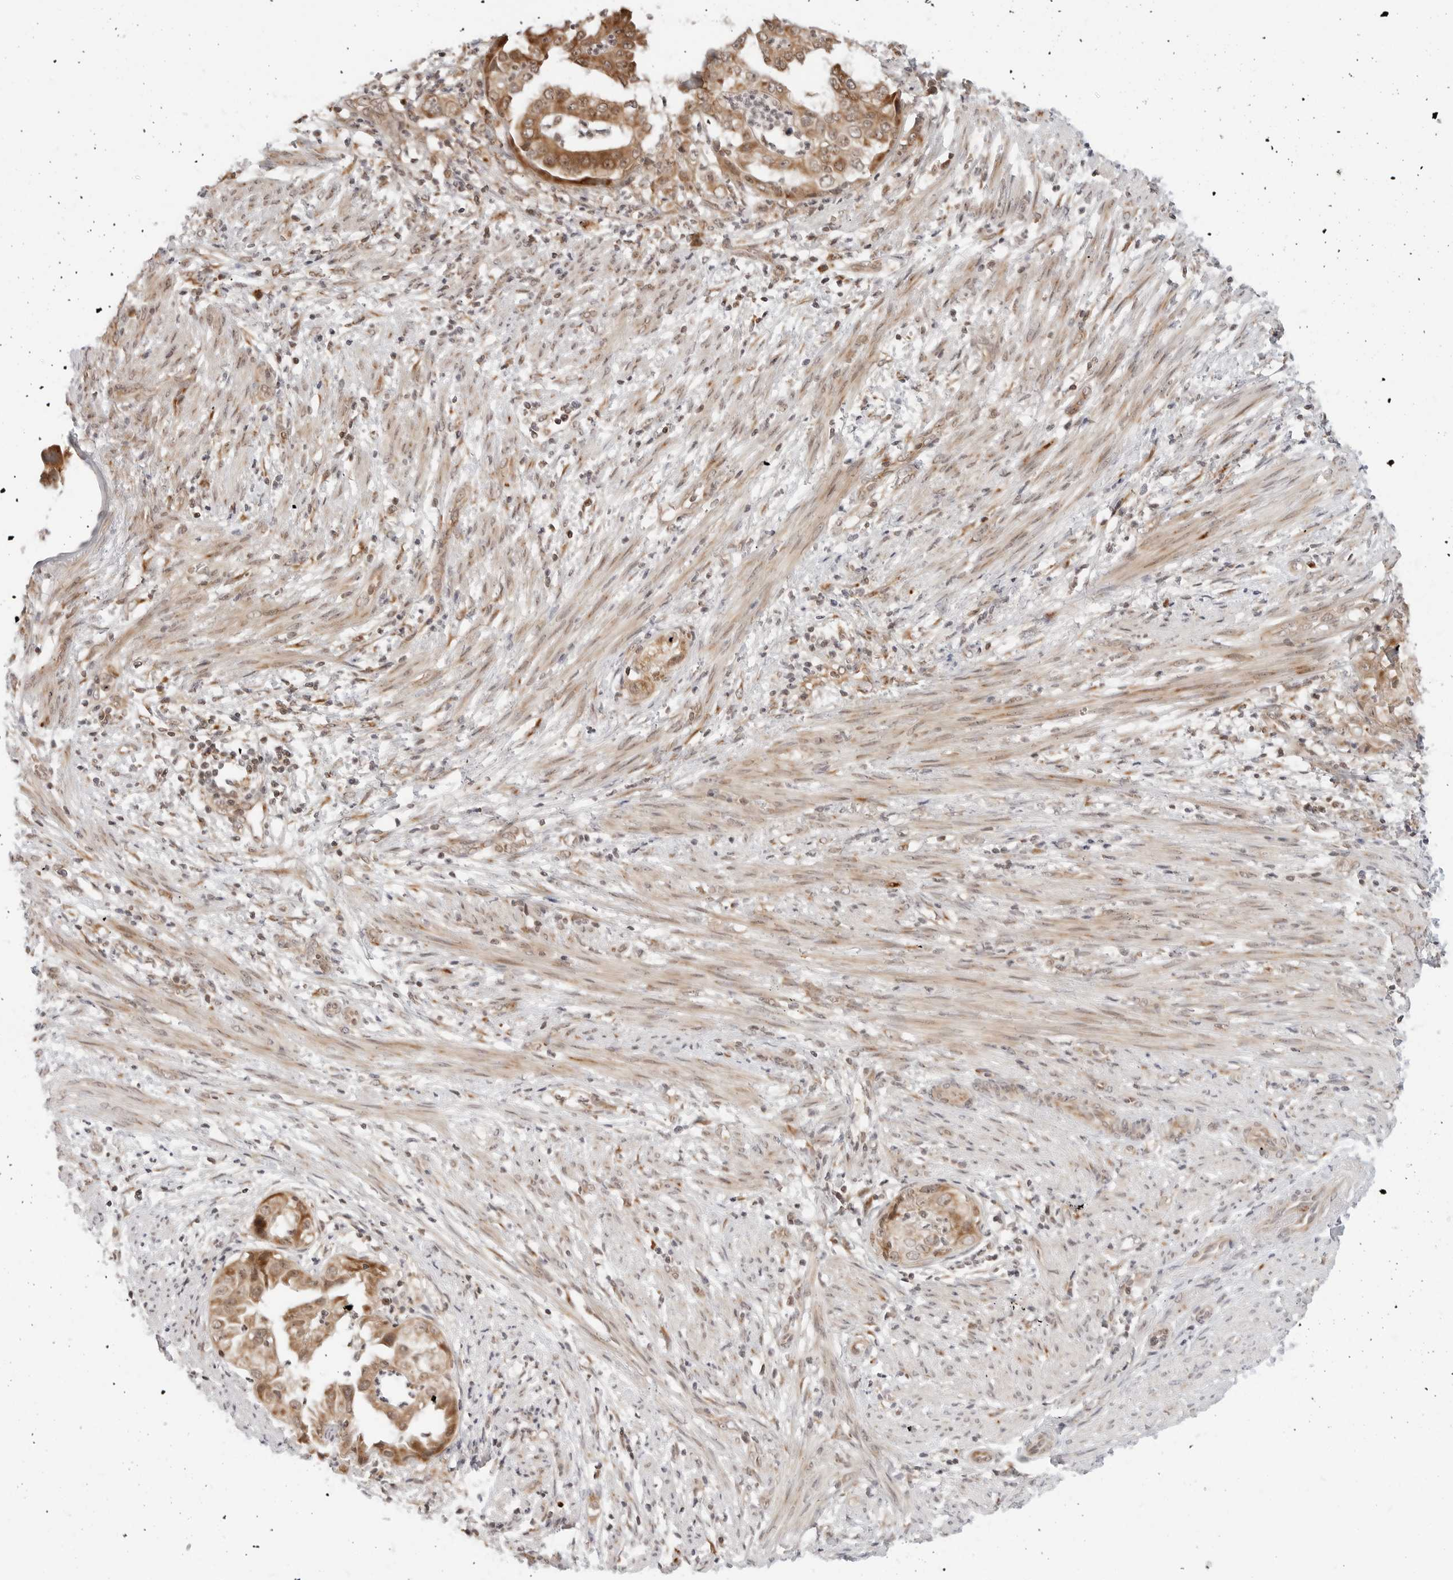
{"staining": {"intensity": "moderate", "quantity": ">75%", "location": "cytoplasmic/membranous"}, "tissue": "endometrial cancer", "cell_type": "Tumor cells", "image_type": "cancer", "snomed": [{"axis": "morphology", "description": "Adenocarcinoma, NOS"}, {"axis": "topography", "description": "Endometrium"}], "caption": "Immunohistochemical staining of human adenocarcinoma (endometrial) shows medium levels of moderate cytoplasmic/membranous staining in about >75% of tumor cells. (DAB (3,3'-diaminobenzidine) IHC, brown staining for protein, blue staining for nuclei).", "gene": "POLR3GL", "patient": {"sex": "female", "age": 85}}